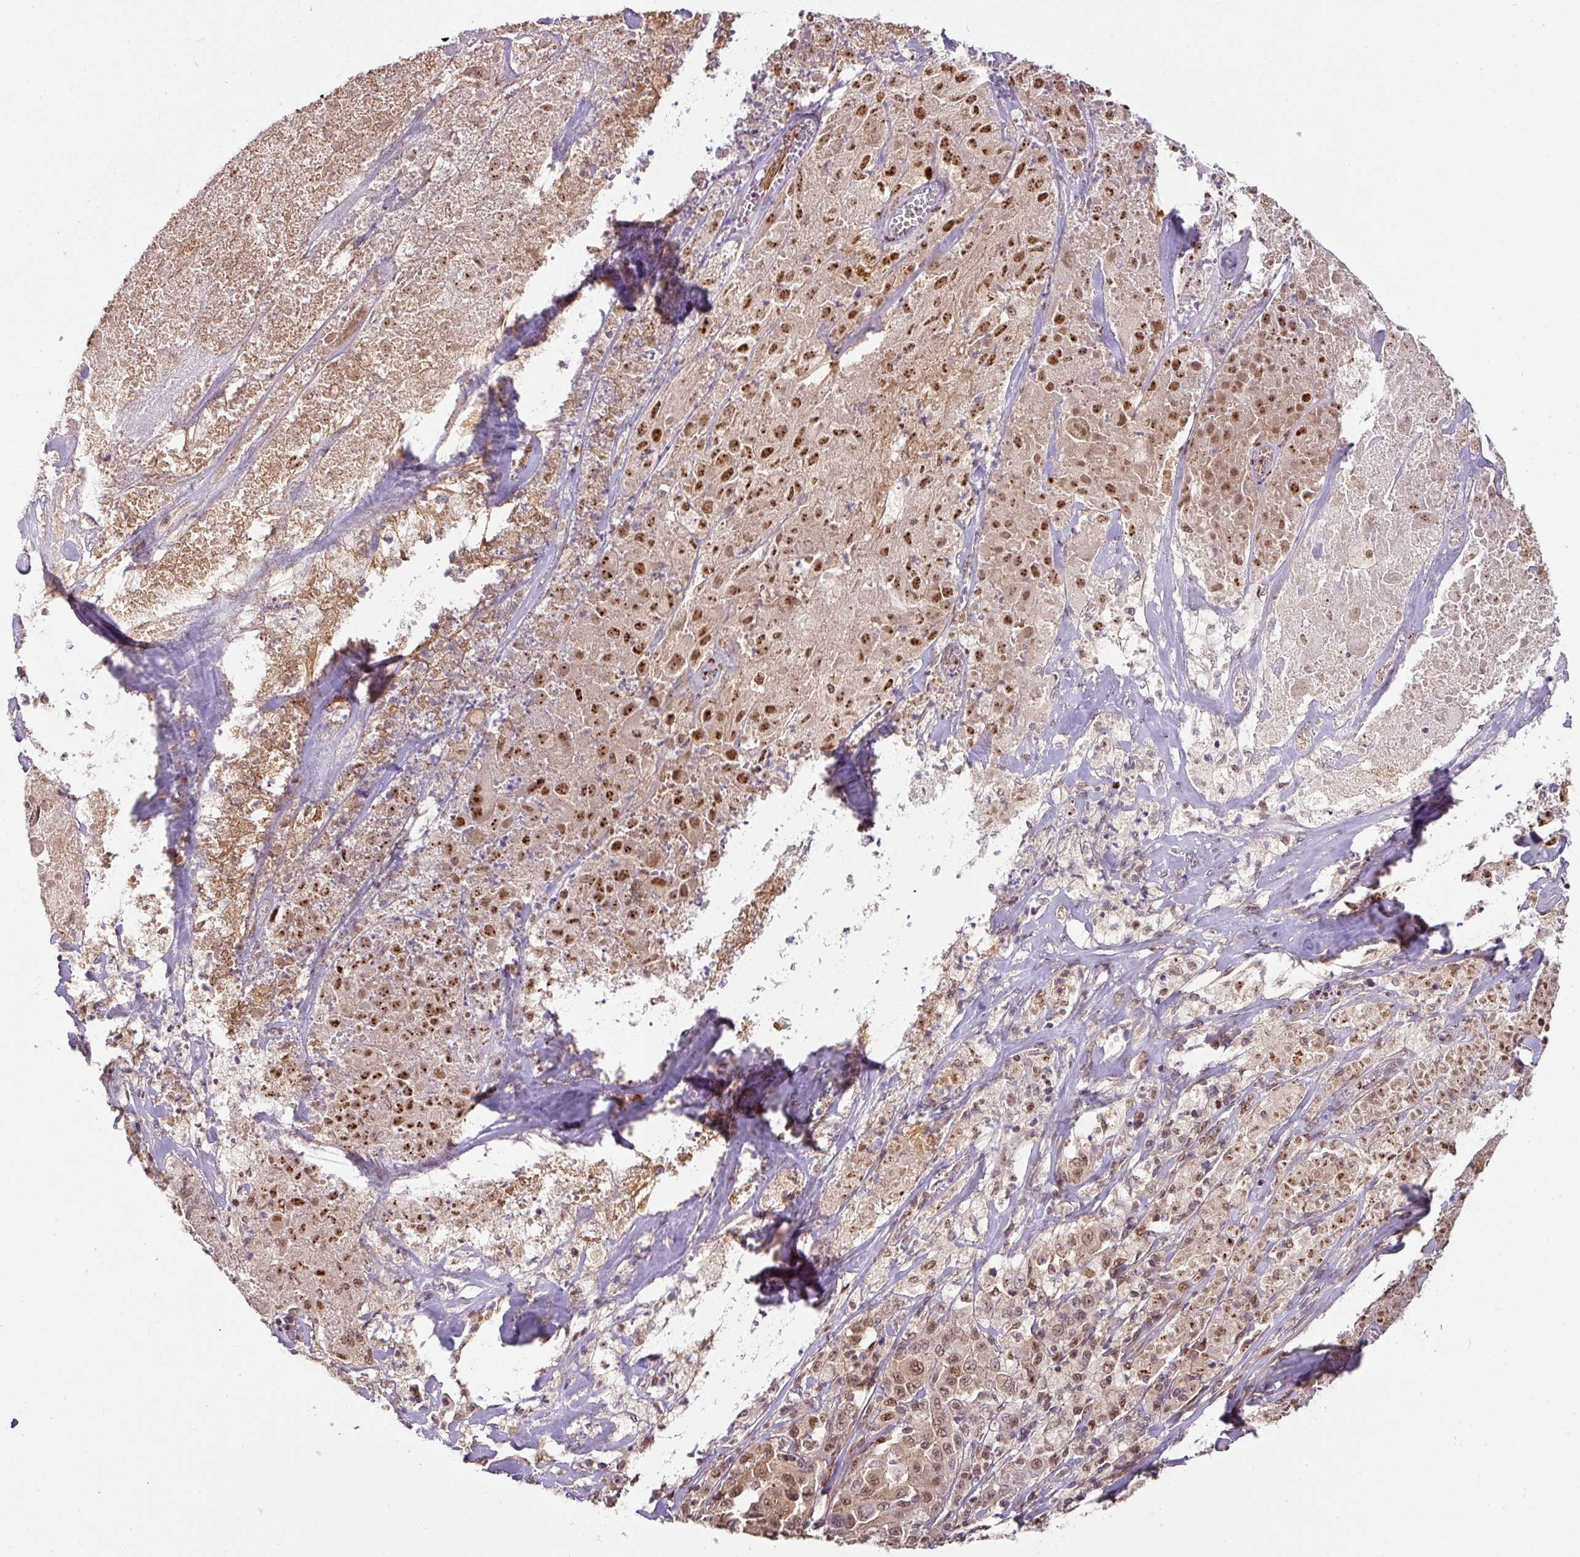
{"staining": {"intensity": "moderate", "quantity": ">75%", "location": "cytoplasmic/membranous,nuclear"}, "tissue": "melanoma", "cell_type": "Tumor cells", "image_type": "cancer", "snomed": [{"axis": "morphology", "description": "Malignant melanoma, Metastatic site"}, {"axis": "topography", "description": "Lymph node"}], "caption": "This photomicrograph exhibits malignant melanoma (metastatic site) stained with immunohistochemistry (IHC) to label a protein in brown. The cytoplasmic/membranous and nuclear of tumor cells show moderate positivity for the protein. Nuclei are counter-stained blue.", "gene": "RANBP9", "patient": {"sex": "male", "age": 62}}